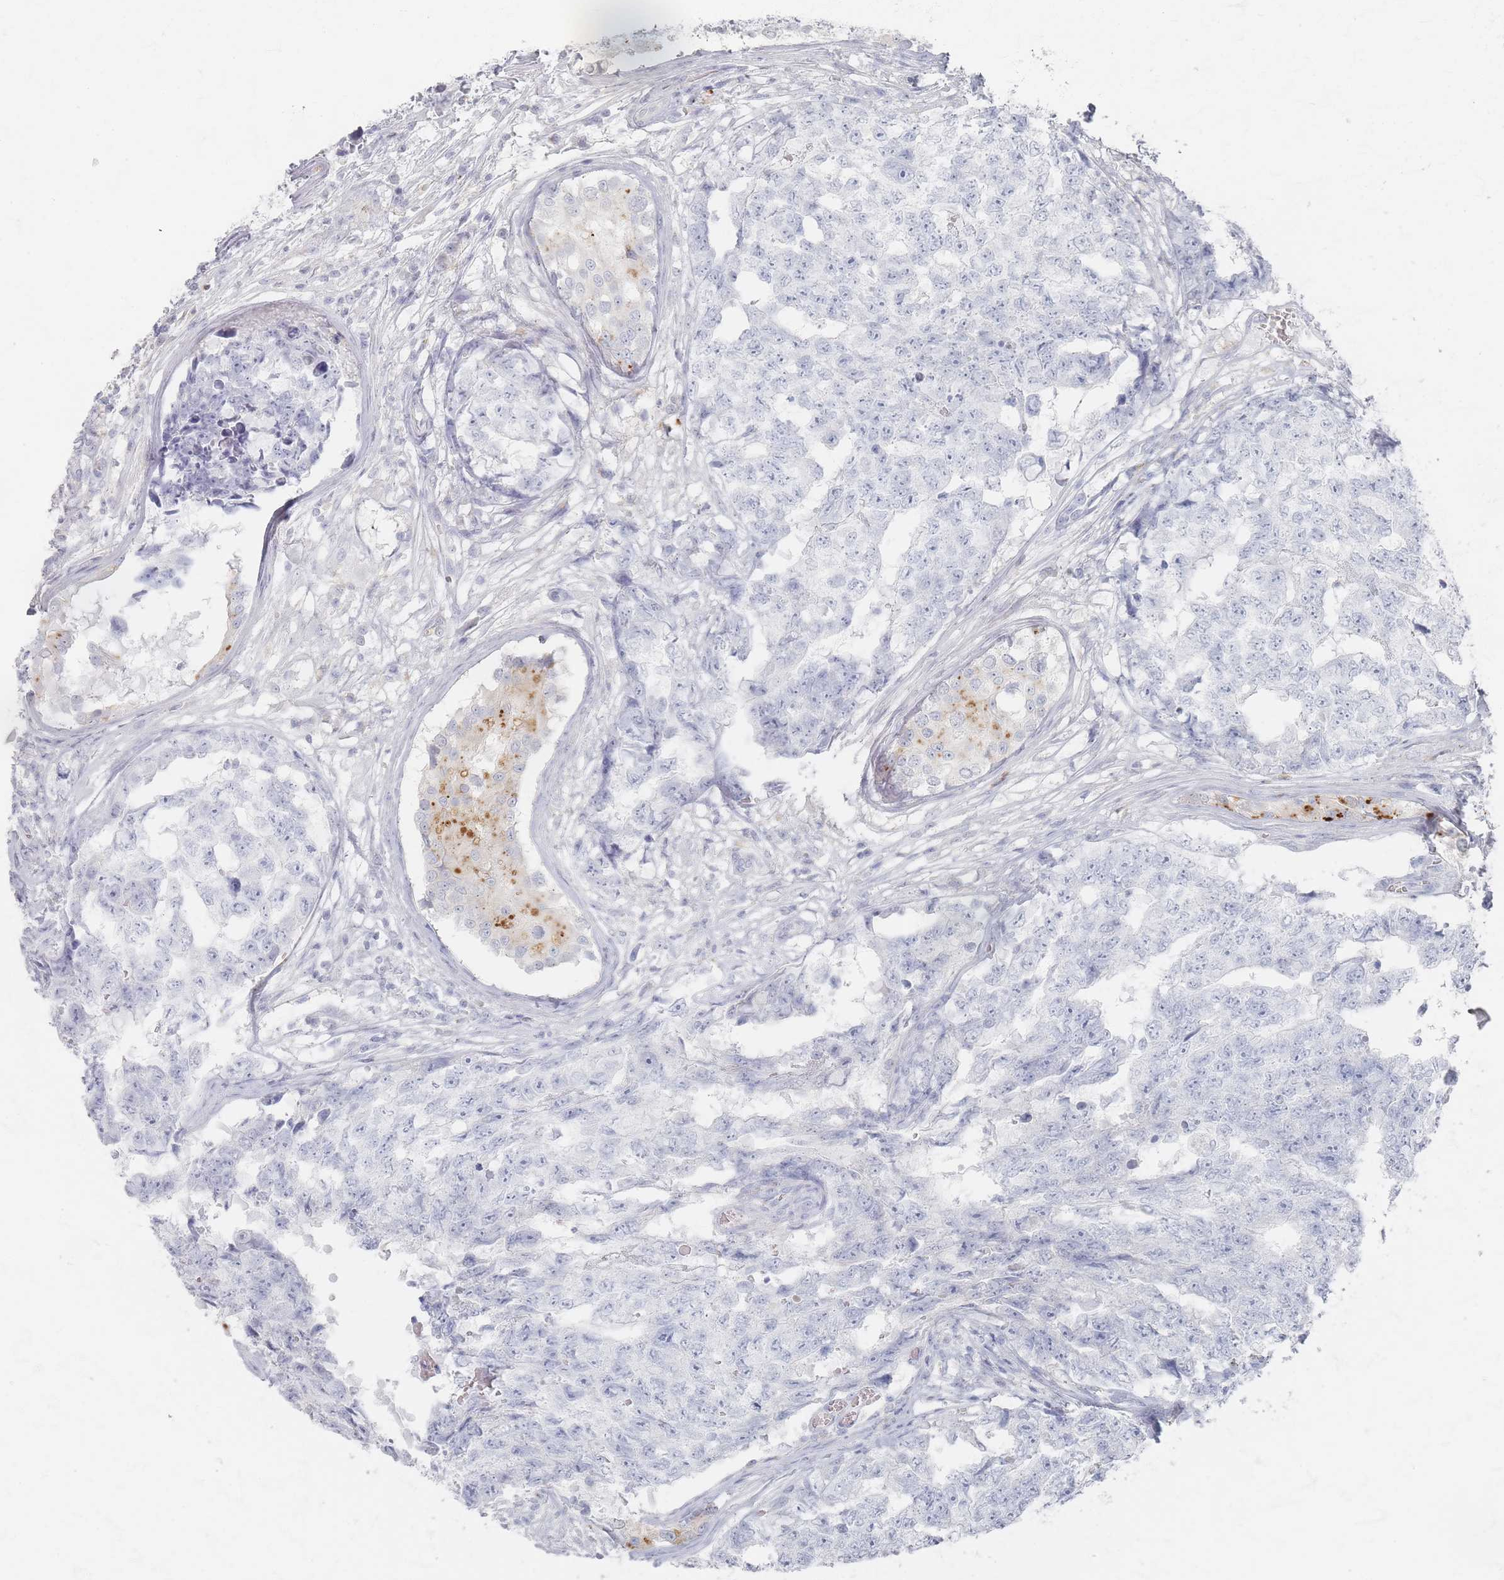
{"staining": {"intensity": "negative", "quantity": "none", "location": "none"}, "tissue": "testis cancer", "cell_type": "Tumor cells", "image_type": "cancer", "snomed": [{"axis": "morphology", "description": "Carcinoma, Embryonal, NOS"}, {"axis": "topography", "description": "Testis"}], "caption": "High magnification brightfield microscopy of testis cancer (embryonal carcinoma) stained with DAB (brown) and counterstained with hematoxylin (blue): tumor cells show no significant staining.", "gene": "SLC2A11", "patient": {"sex": "male", "age": 25}}